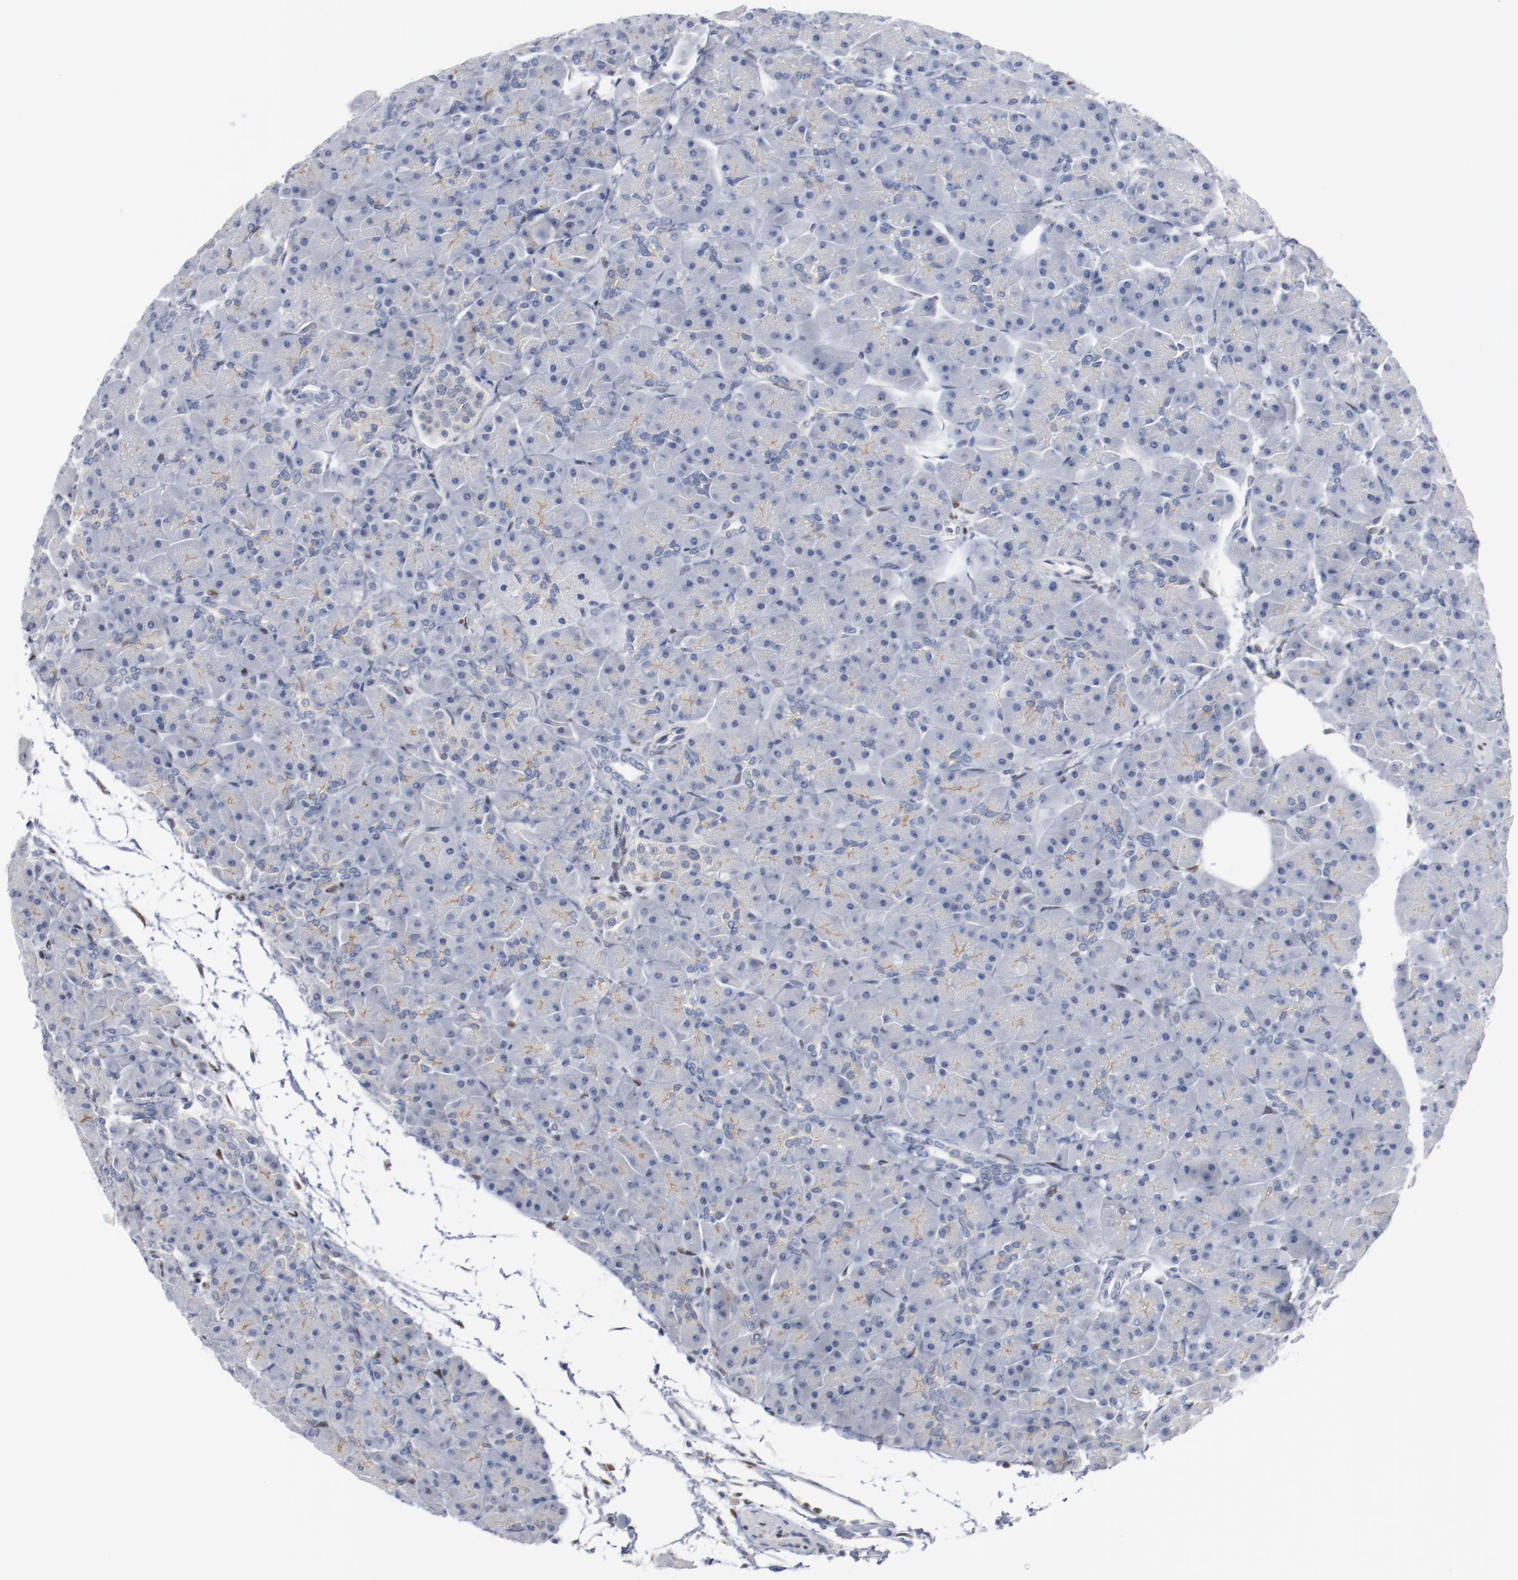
{"staining": {"intensity": "negative", "quantity": "none", "location": "none"}, "tissue": "pancreas", "cell_type": "Exocrine glandular cells", "image_type": "normal", "snomed": [{"axis": "morphology", "description": "Normal tissue, NOS"}, {"axis": "topography", "description": "Pancreas"}], "caption": "The image exhibits no significant positivity in exocrine glandular cells of pancreas.", "gene": "ZEB2", "patient": {"sex": "male", "age": 66}}